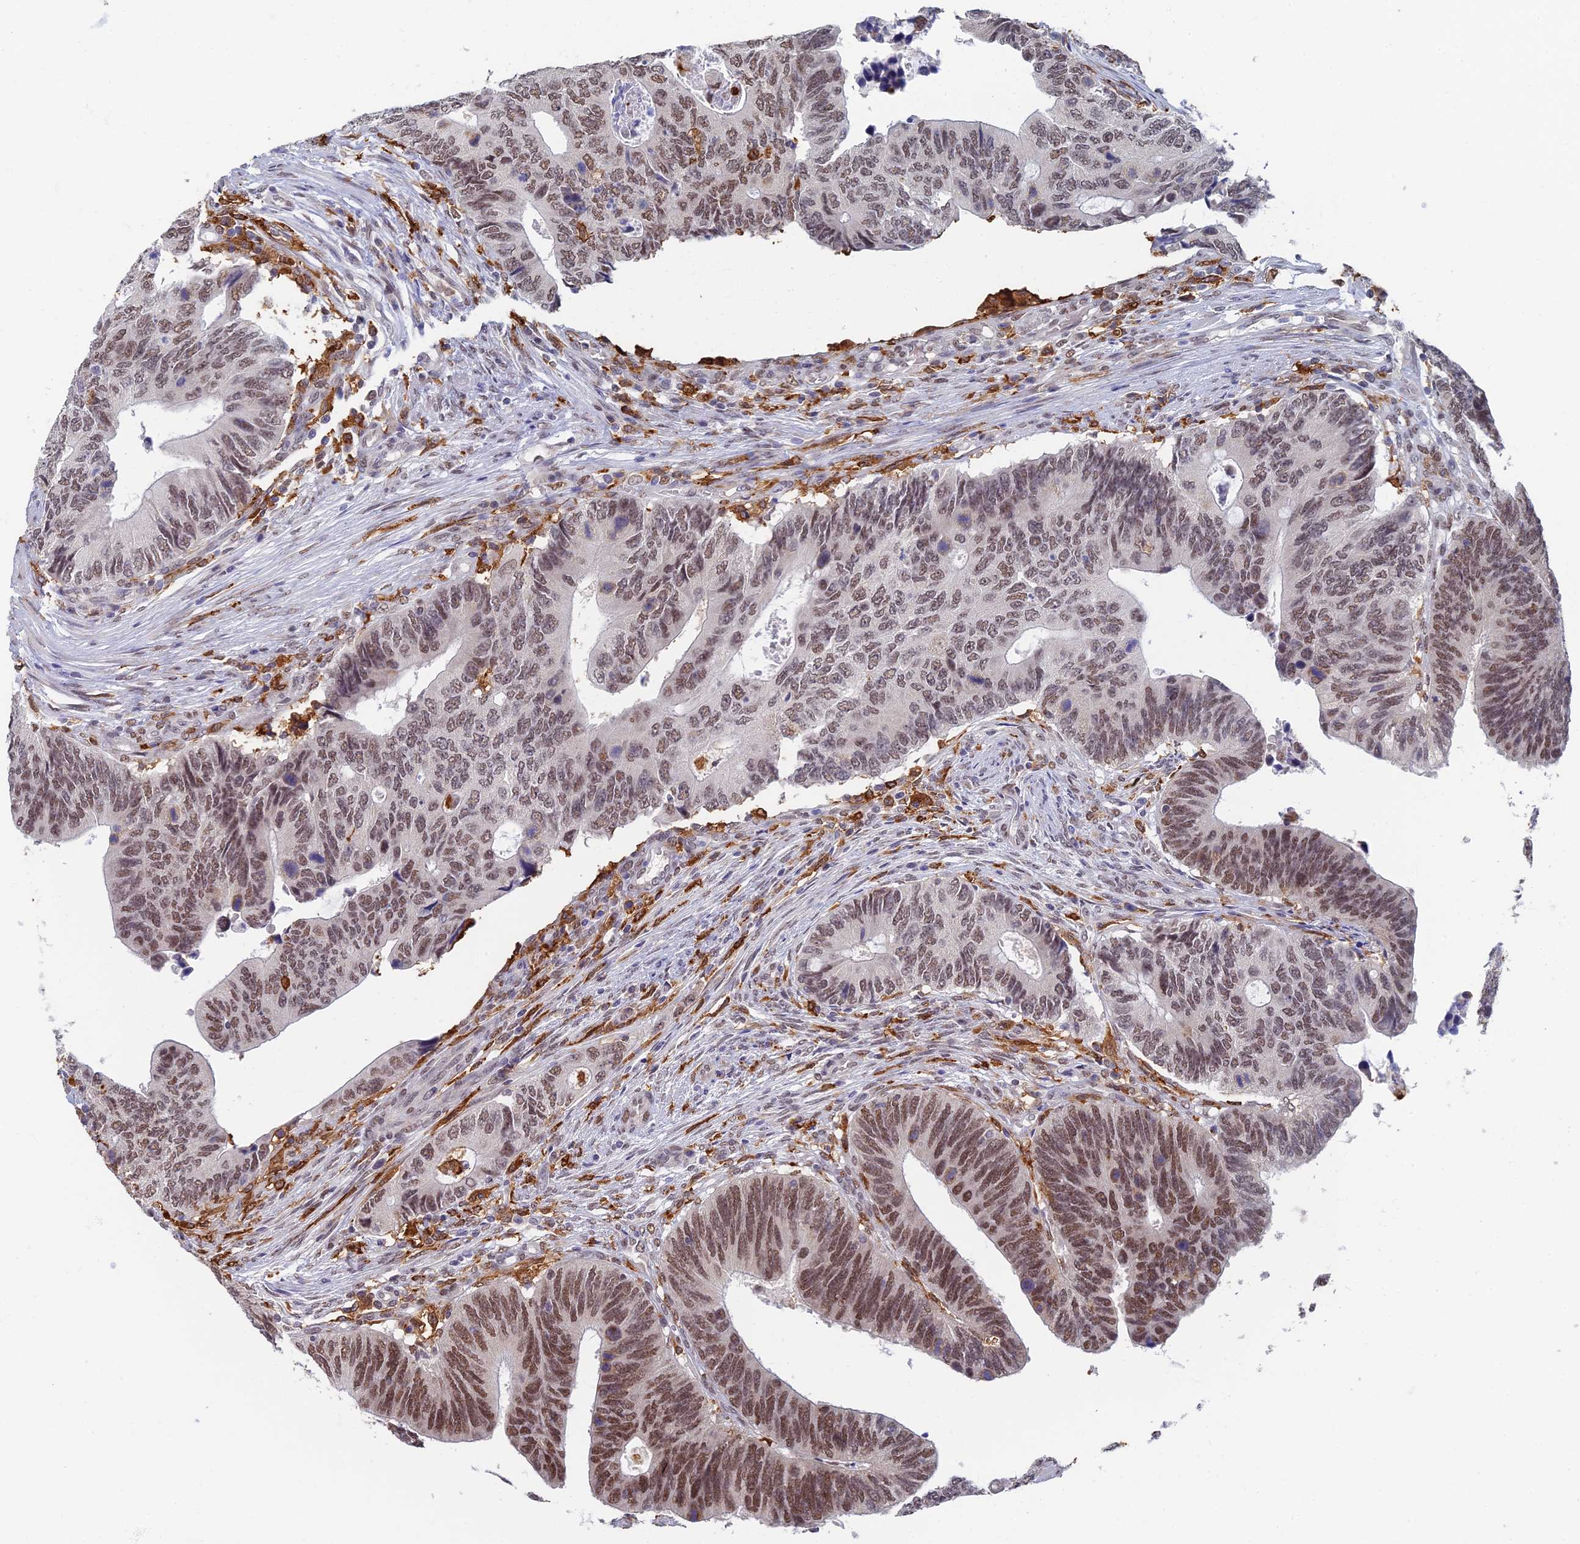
{"staining": {"intensity": "moderate", "quantity": ">75%", "location": "nuclear"}, "tissue": "colorectal cancer", "cell_type": "Tumor cells", "image_type": "cancer", "snomed": [{"axis": "morphology", "description": "Adenocarcinoma, NOS"}, {"axis": "topography", "description": "Colon"}], "caption": "Immunohistochemistry (IHC) (DAB (3,3'-diaminobenzidine)) staining of human colorectal adenocarcinoma displays moderate nuclear protein expression in about >75% of tumor cells. The staining was performed using DAB to visualize the protein expression in brown, while the nuclei were stained in blue with hematoxylin (Magnification: 20x).", "gene": "GPATCH1", "patient": {"sex": "male", "age": 87}}